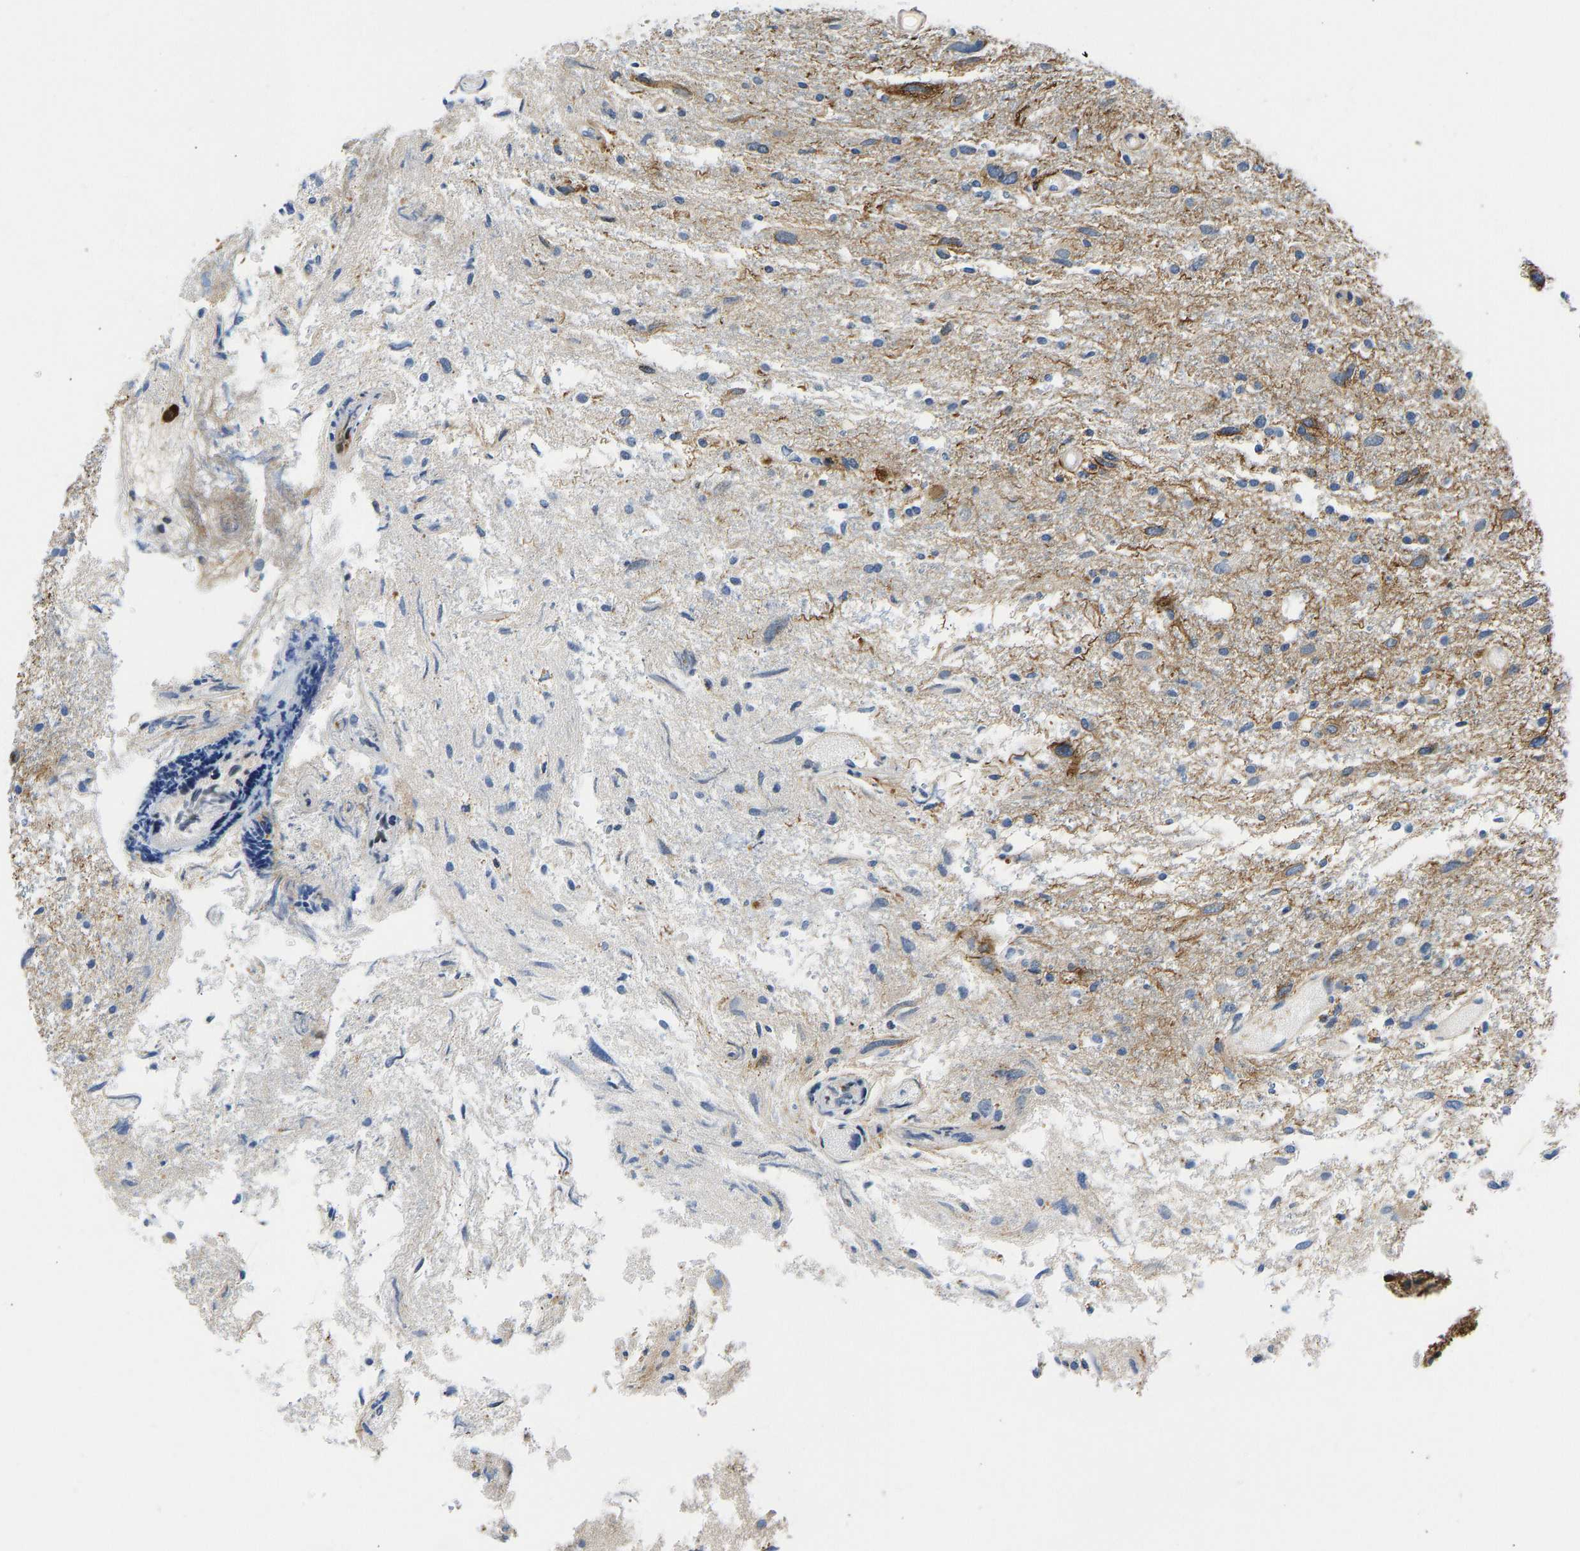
{"staining": {"intensity": "weak", "quantity": "<25%", "location": "cytoplasmic/membranous"}, "tissue": "glioma", "cell_type": "Tumor cells", "image_type": "cancer", "snomed": [{"axis": "morphology", "description": "Glioma, malignant, High grade"}, {"axis": "topography", "description": "Brain"}], "caption": "Human malignant high-grade glioma stained for a protein using IHC shows no expression in tumor cells.", "gene": "RESF1", "patient": {"sex": "female", "age": 59}}